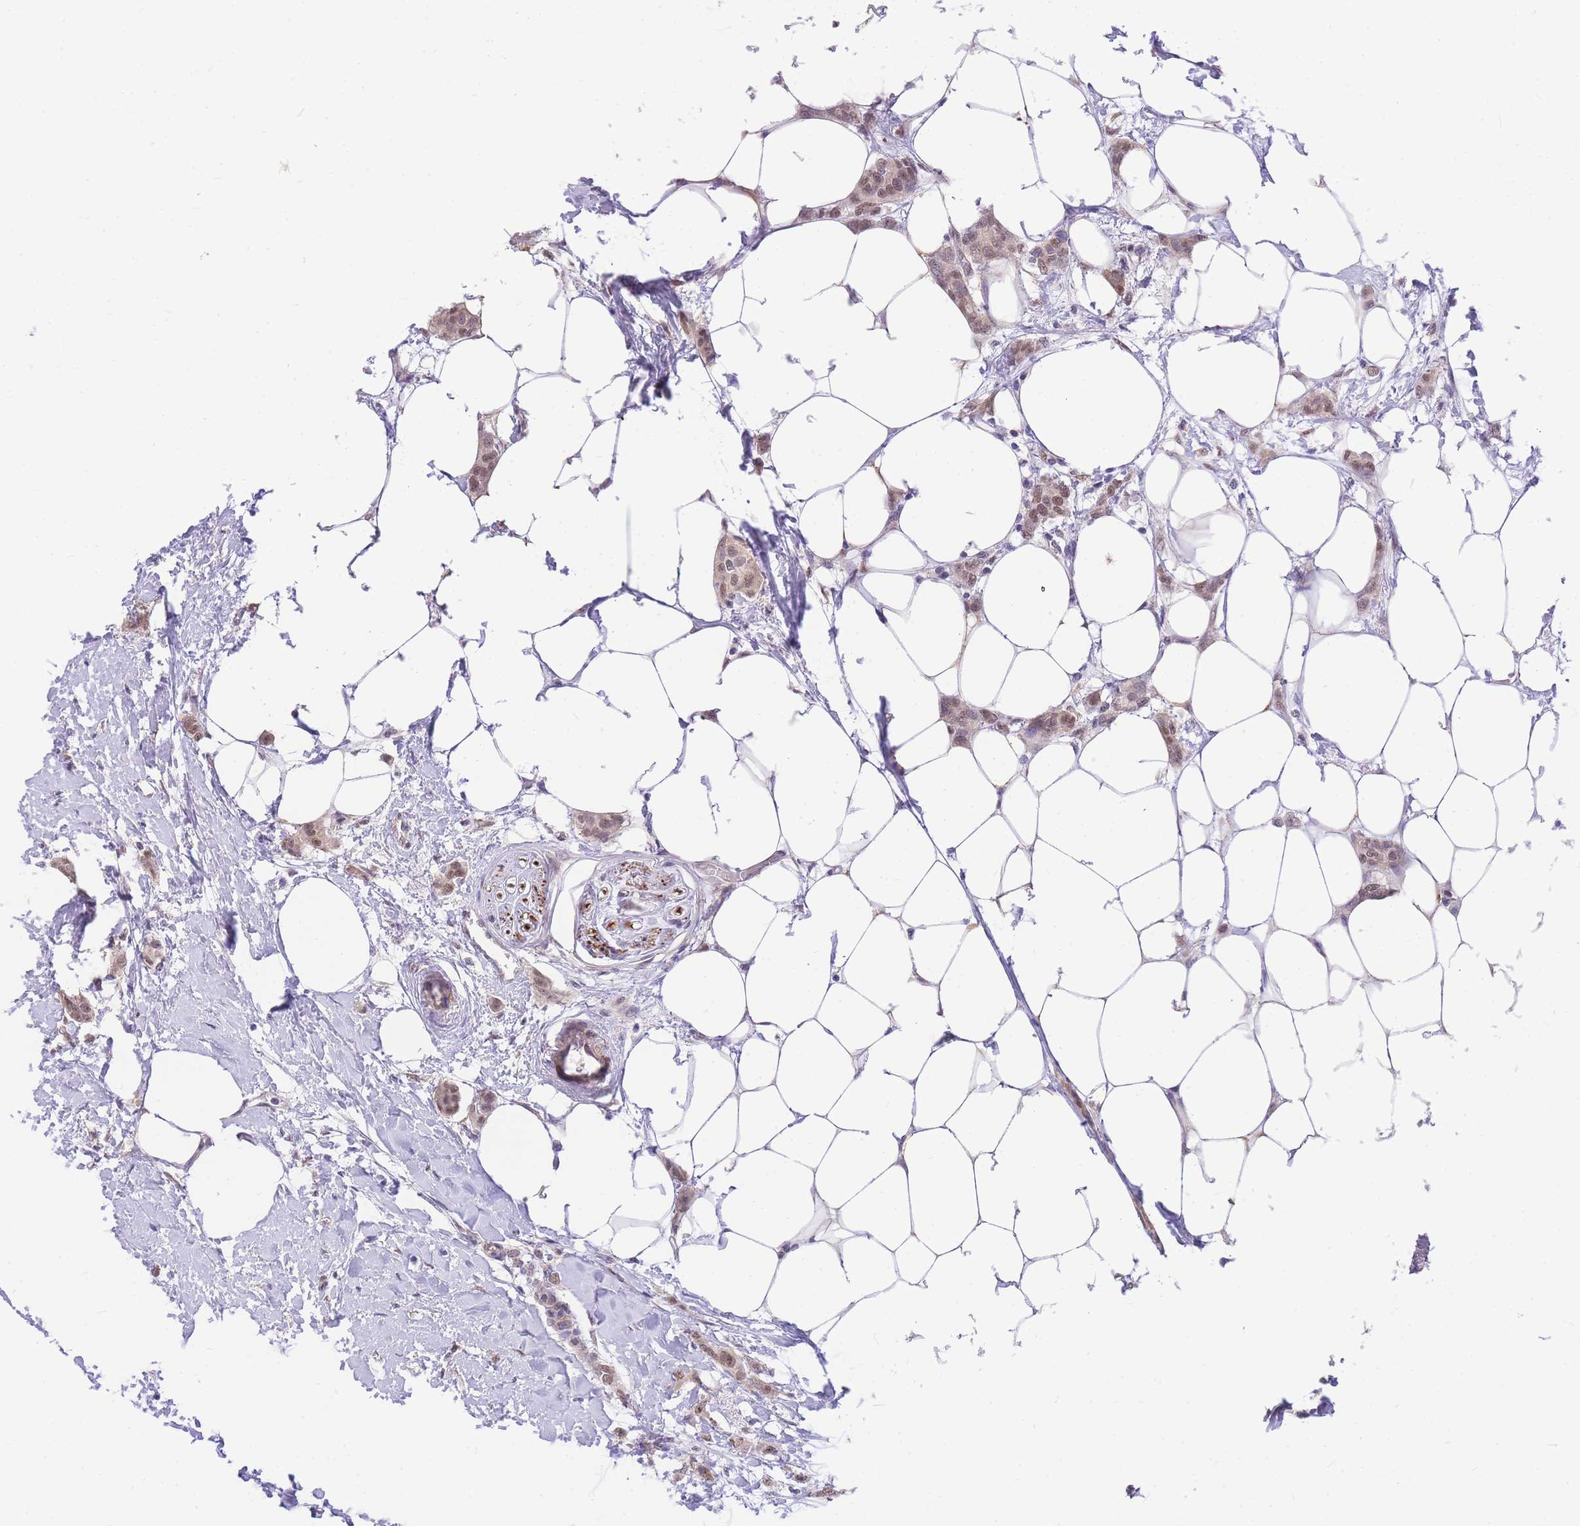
{"staining": {"intensity": "weak", "quantity": "25%-75%", "location": "nuclear"}, "tissue": "breast cancer", "cell_type": "Tumor cells", "image_type": "cancer", "snomed": [{"axis": "morphology", "description": "Duct carcinoma"}, {"axis": "topography", "description": "Breast"}], "caption": "Immunohistochemical staining of human breast infiltrating ductal carcinoma exhibits low levels of weak nuclear staining in approximately 25%-75% of tumor cells.", "gene": "S100PBP", "patient": {"sex": "female", "age": 72}}